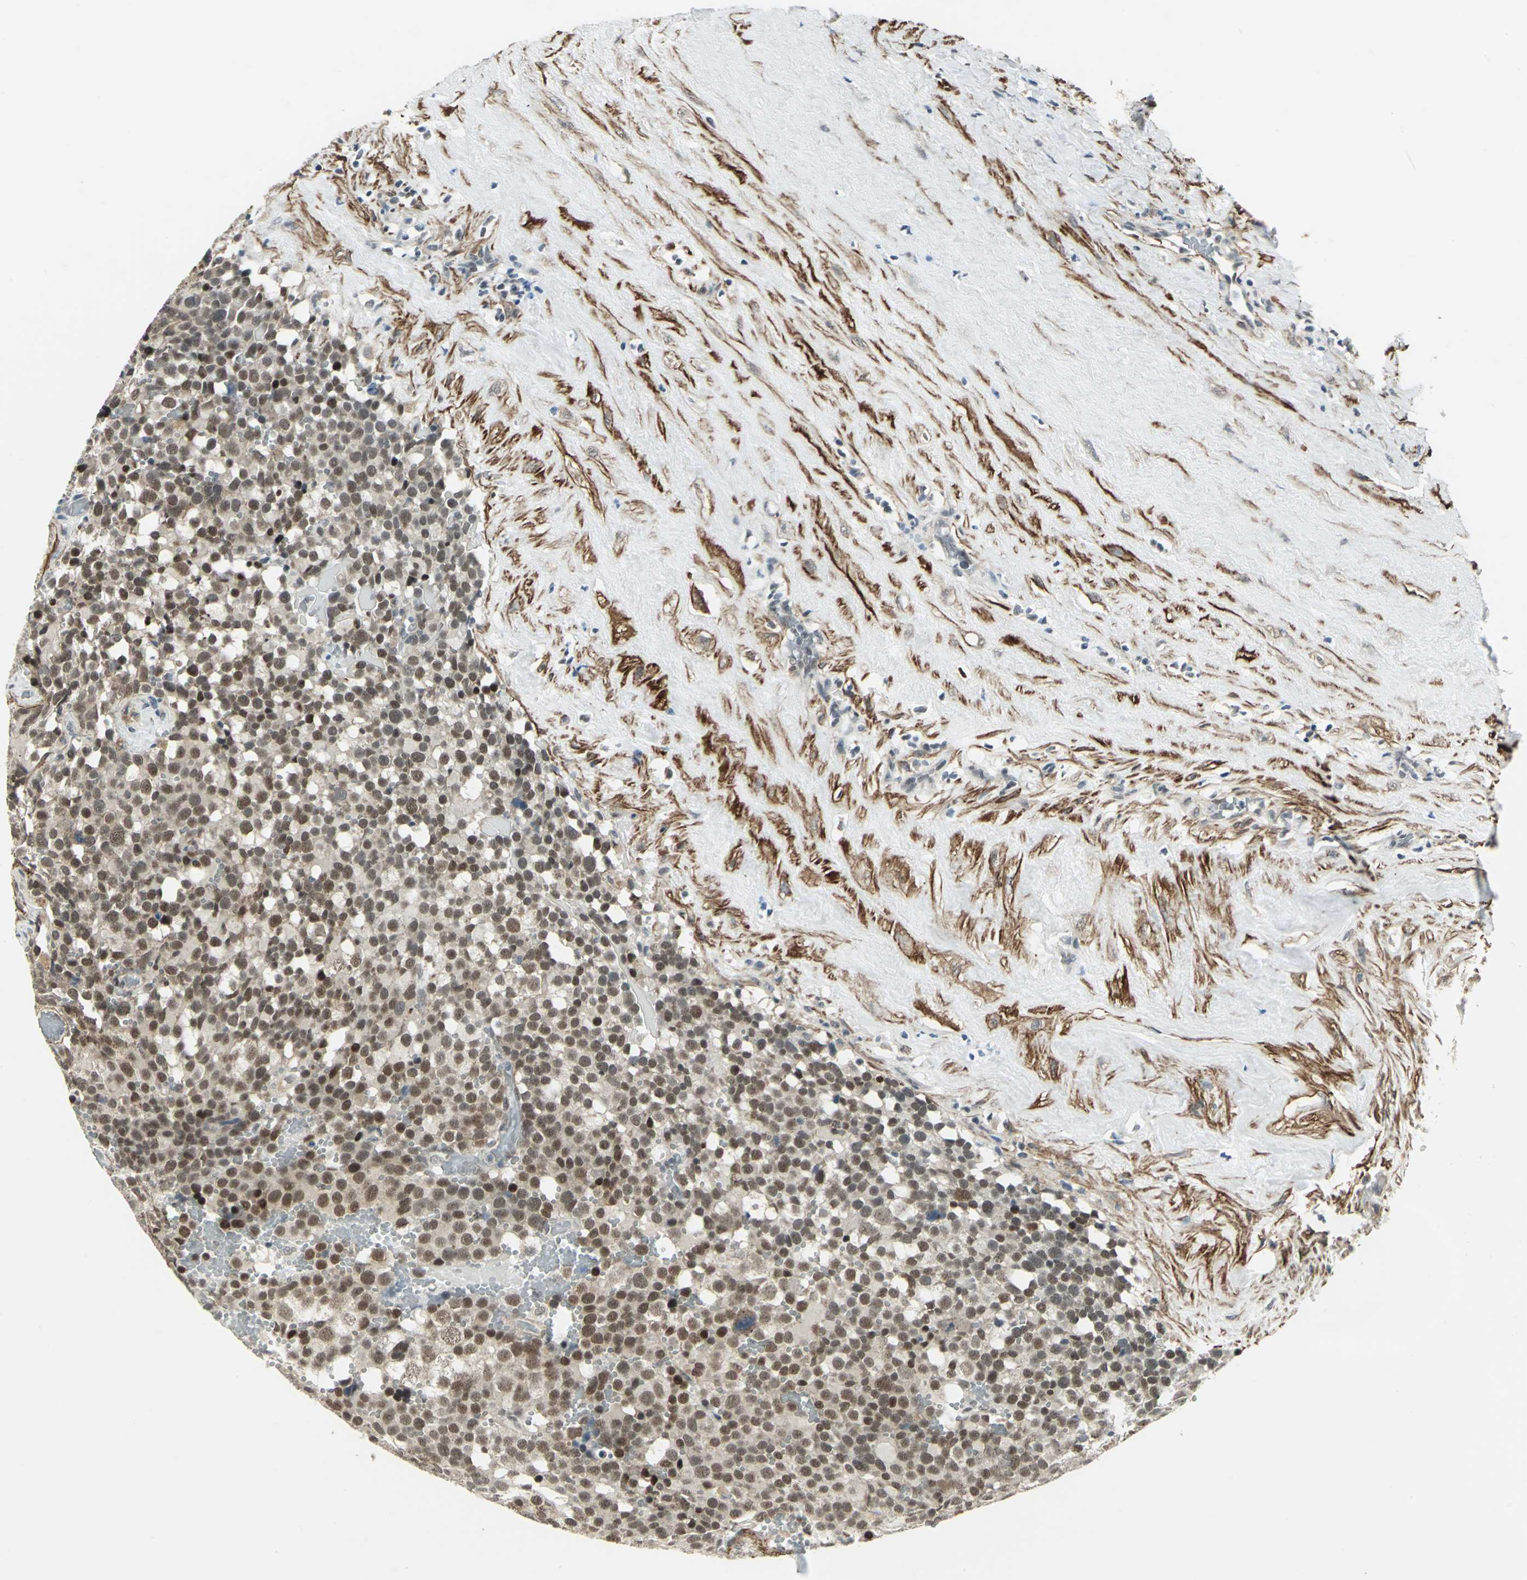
{"staining": {"intensity": "strong", "quantity": ">75%", "location": "cytoplasmic/membranous,nuclear"}, "tissue": "testis cancer", "cell_type": "Tumor cells", "image_type": "cancer", "snomed": [{"axis": "morphology", "description": "Seminoma, NOS"}, {"axis": "topography", "description": "Testis"}], "caption": "An IHC photomicrograph of neoplastic tissue is shown. Protein staining in brown shows strong cytoplasmic/membranous and nuclear positivity in testis cancer within tumor cells.", "gene": "MTA1", "patient": {"sex": "male", "age": 71}}